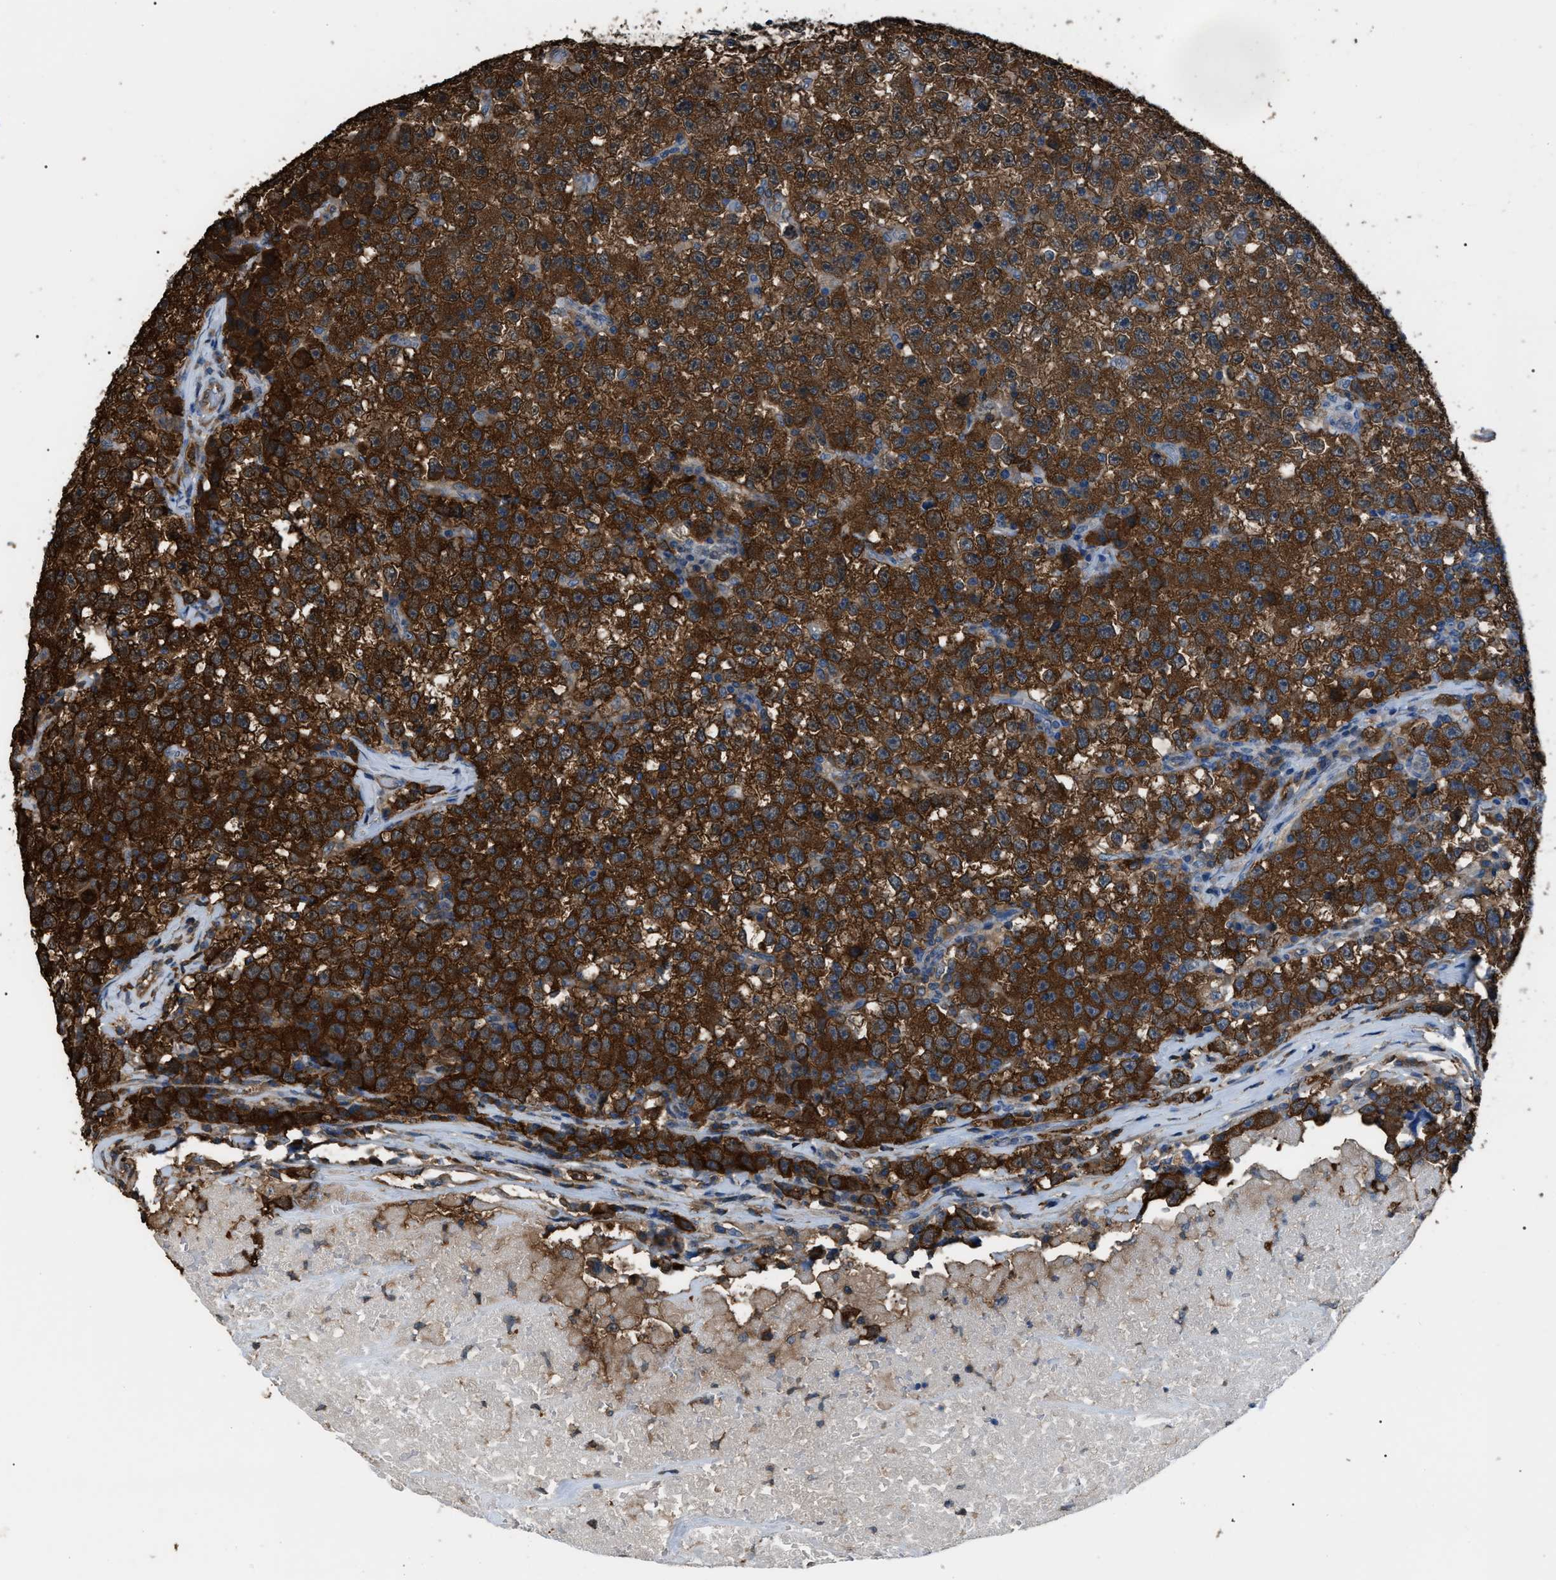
{"staining": {"intensity": "strong", "quantity": ">75%", "location": "cytoplasmic/membranous"}, "tissue": "testis cancer", "cell_type": "Tumor cells", "image_type": "cancer", "snomed": [{"axis": "morphology", "description": "Seminoma, NOS"}, {"axis": "topography", "description": "Testis"}], "caption": "IHC of human seminoma (testis) exhibits high levels of strong cytoplasmic/membranous positivity in about >75% of tumor cells.", "gene": "PDCD5", "patient": {"sex": "male", "age": 22}}